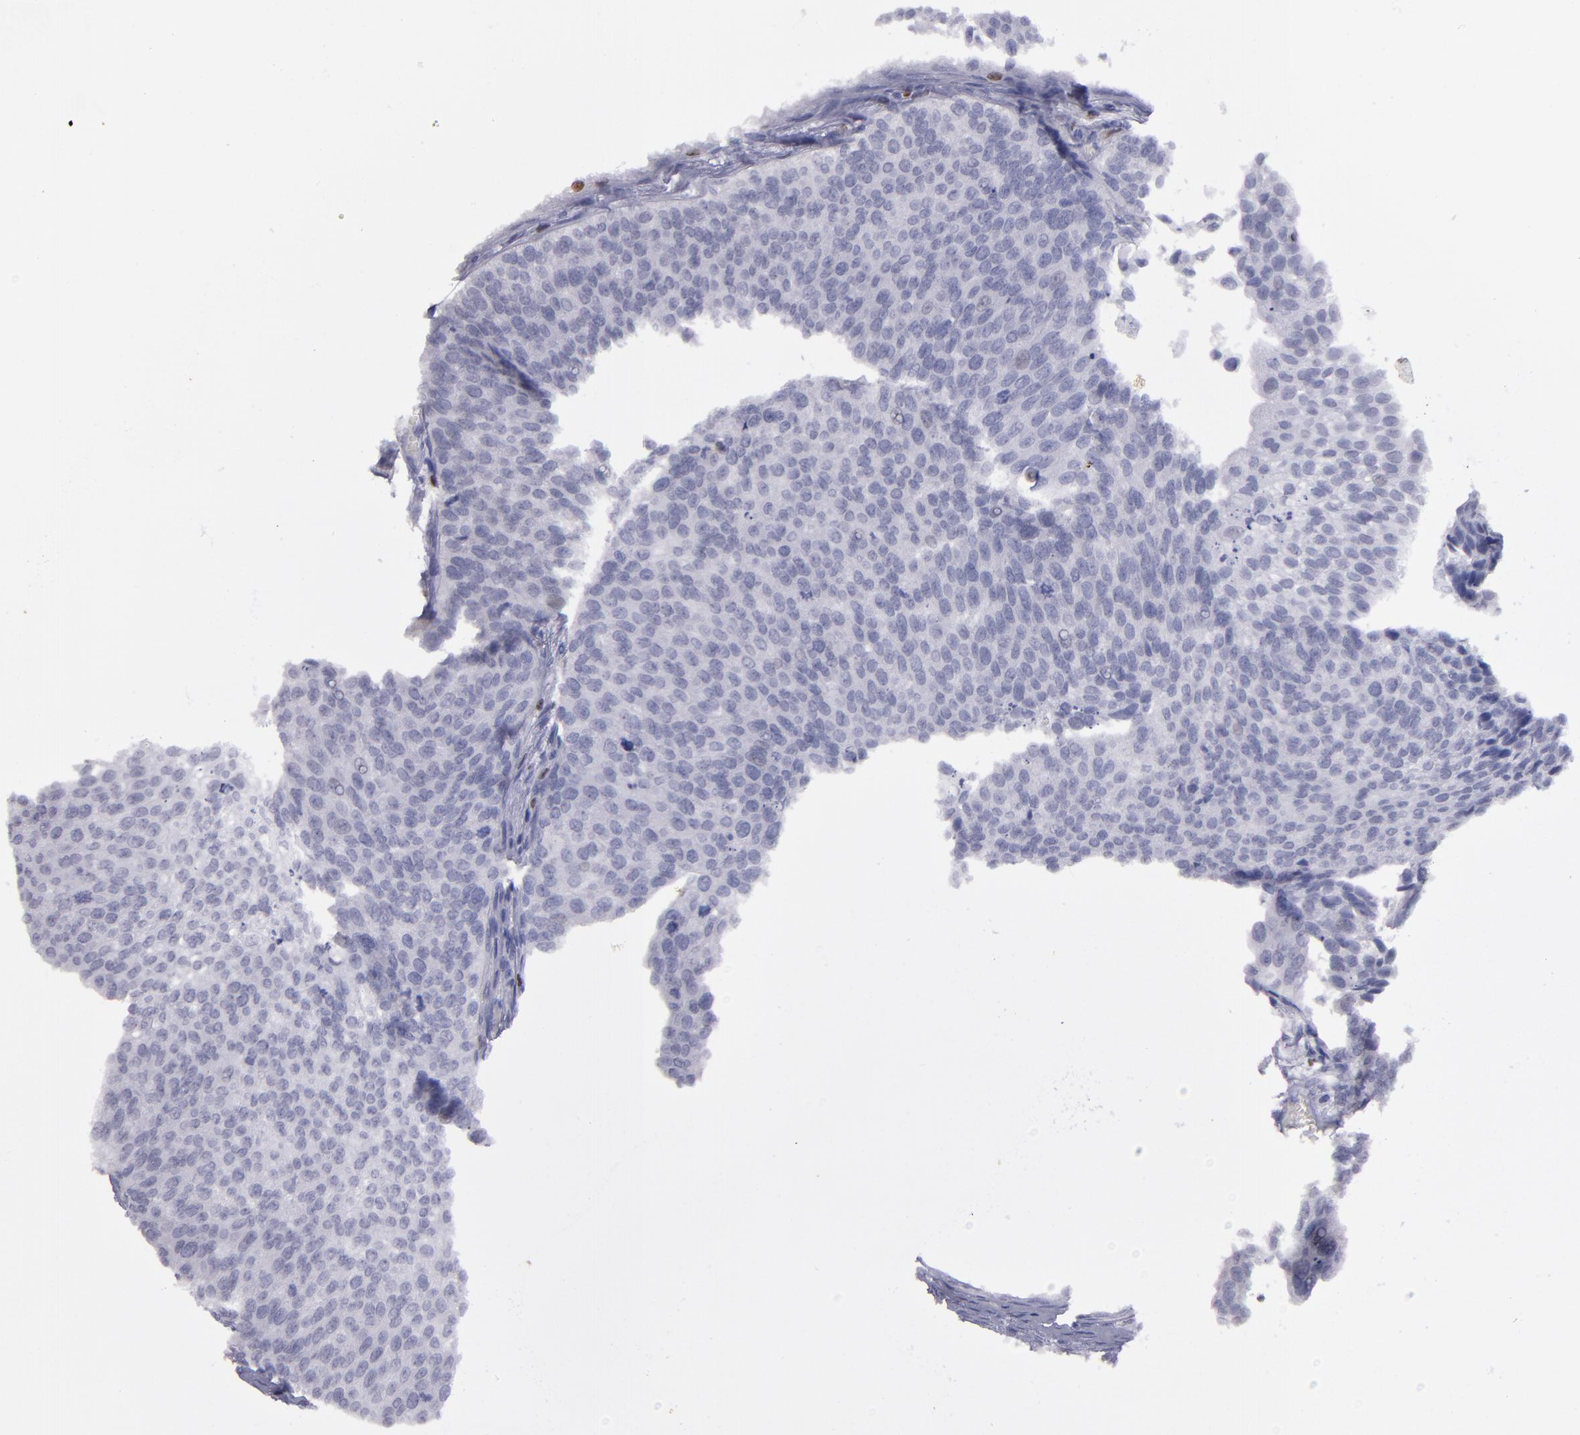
{"staining": {"intensity": "negative", "quantity": "none", "location": "none"}, "tissue": "urothelial cancer", "cell_type": "Tumor cells", "image_type": "cancer", "snomed": [{"axis": "morphology", "description": "Urothelial carcinoma, Low grade"}, {"axis": "topography", "description": "Urinary bladder"}], "caption": "The IHC photomicrograph has no significant staining in tumor cells of urothelial cancer tissue. The staining is performed using DAB (3,3'-diaminobenzidine) brown chromogen with nuclei counter-stained in using hematoxylin.", "gene": "IRF8", "patient": {"sex": "male", "age": 84}}